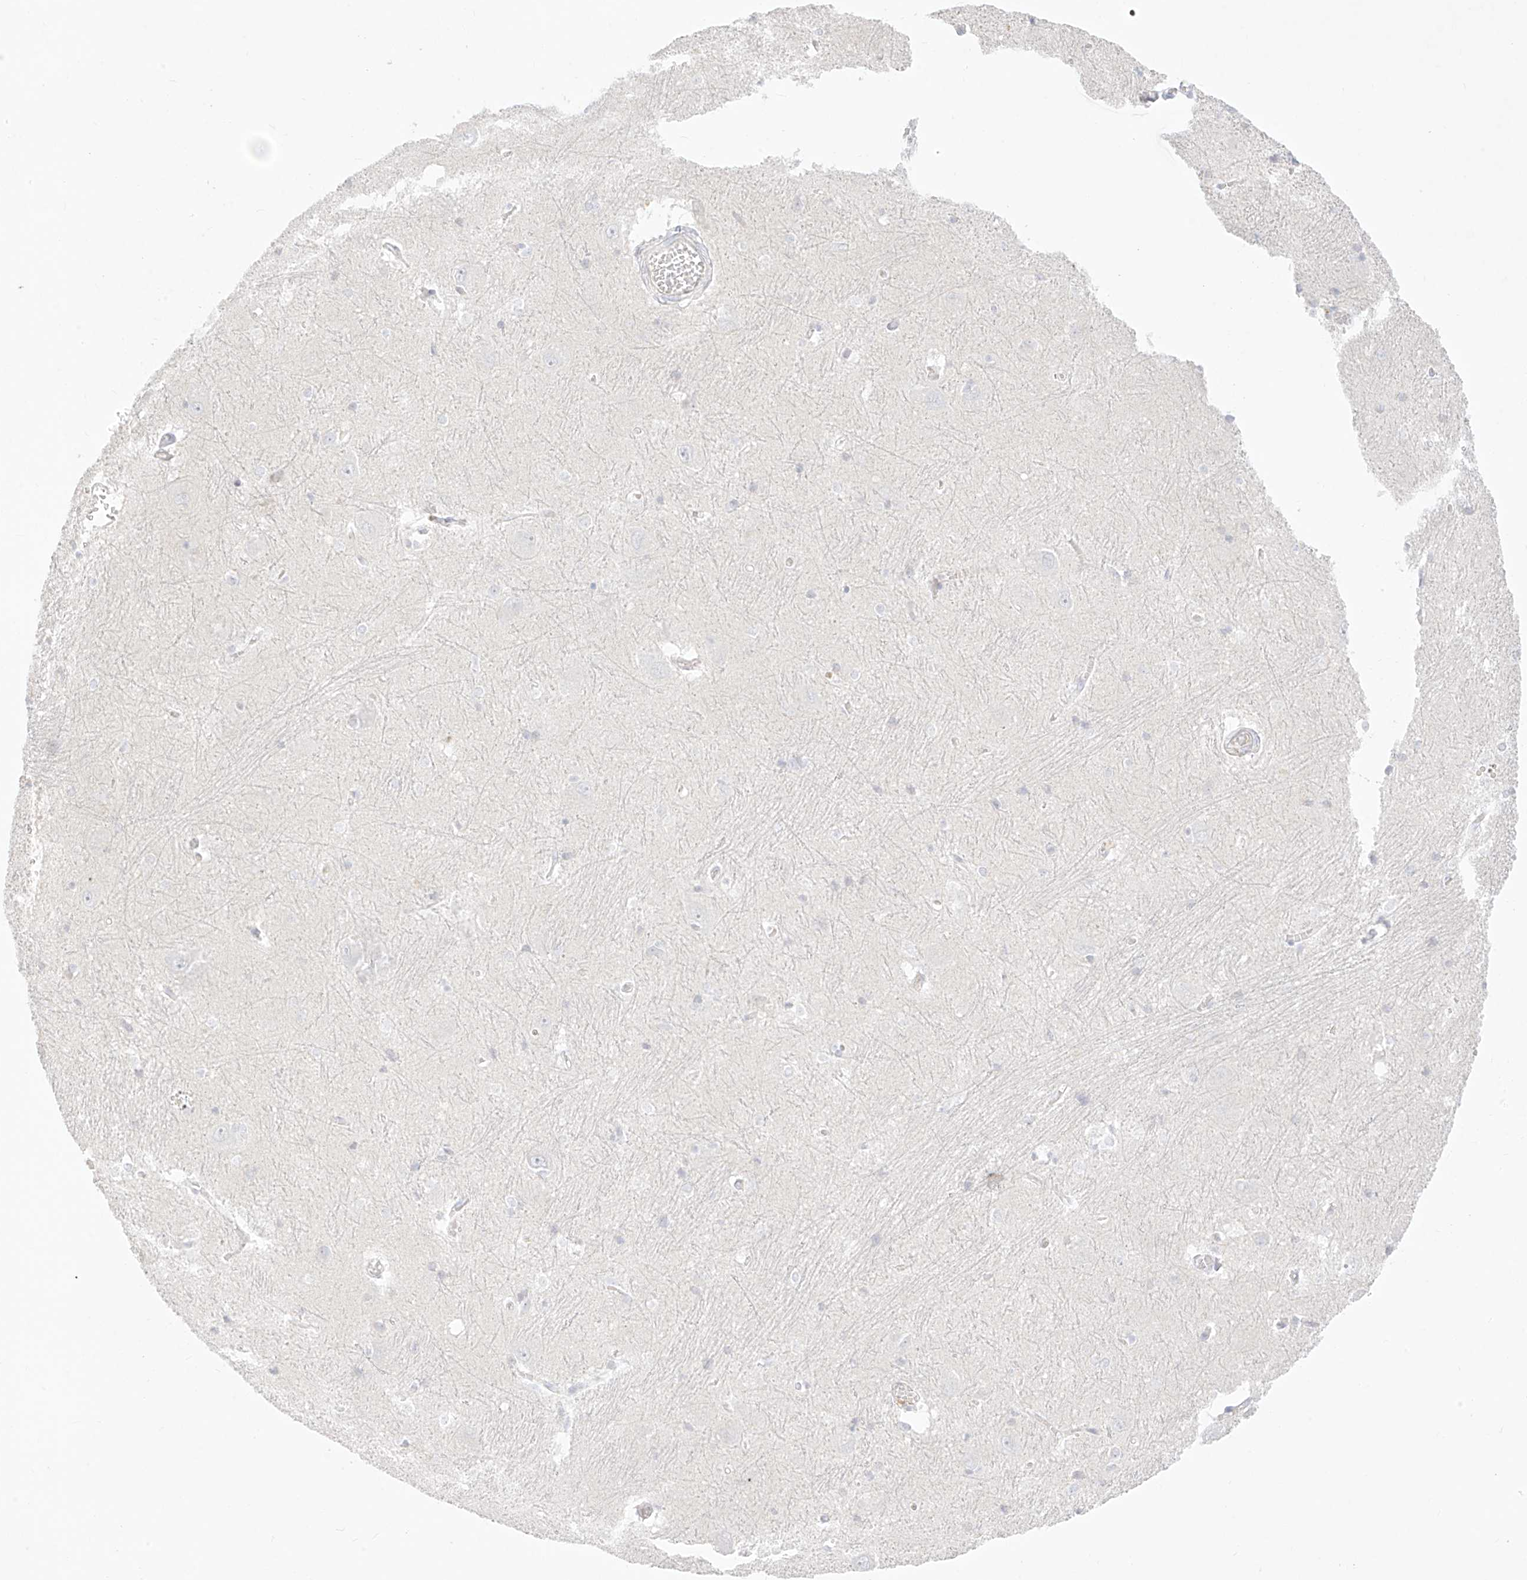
{"staining": {"intensity": "negative", "quantity": "none", "location": "none"}, "tissue": "caudate", "cell_type": "Glial cells", "image_type": "normal", "snomed": [{"axis": "morphology", "description": "Normal tissue, NOS"}, {"axis": "topography", "description": "Lateral ventricle wall"}], "caption": "Caudate stained for a protein using immunohistochemistry reveals no staining glial cells.", "gene": "TGM4", "patient": {"sex": "male", "age": 37}}